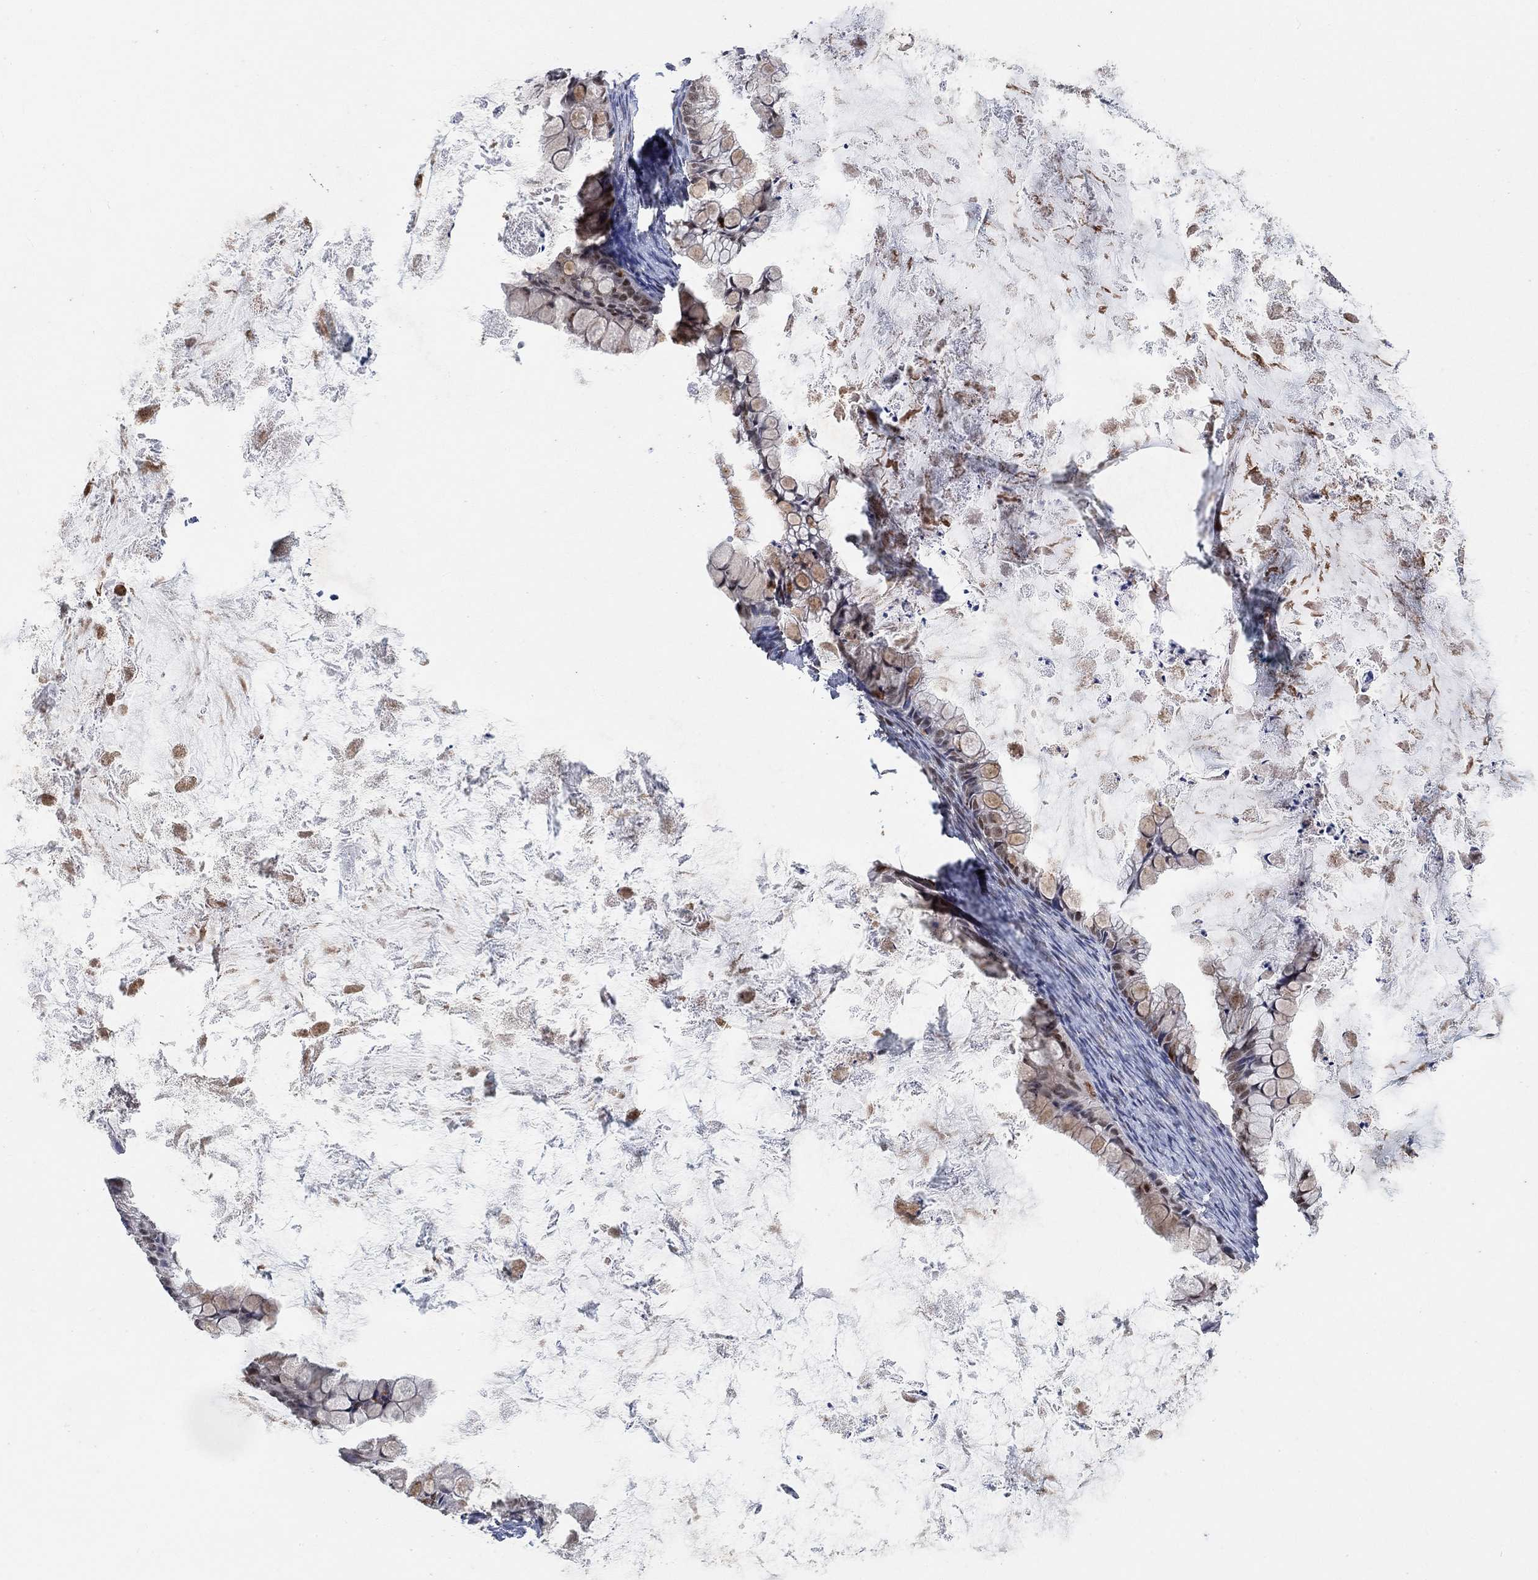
{"staining": {"intensity": "negative", "quantity": "none", "location": "none"}, "tissue": "ovarian cancer", "cell_type": "Tumor cells", "image_type": "cancer", "snomed": [{"axis": "morphology", "description": "Cystadenocarcinoma, mucinous, NOS"}, {"axis": "topography", "description": "Ovary"}], "caption": "Ovarian cancer (mucinous cystadenocarcinoma) stained for a protein using immunohistochemistry (IHC) shows no expression tumor cells.", "gene": "THAP8", "patient": {"sex": "female", "age": 35}}